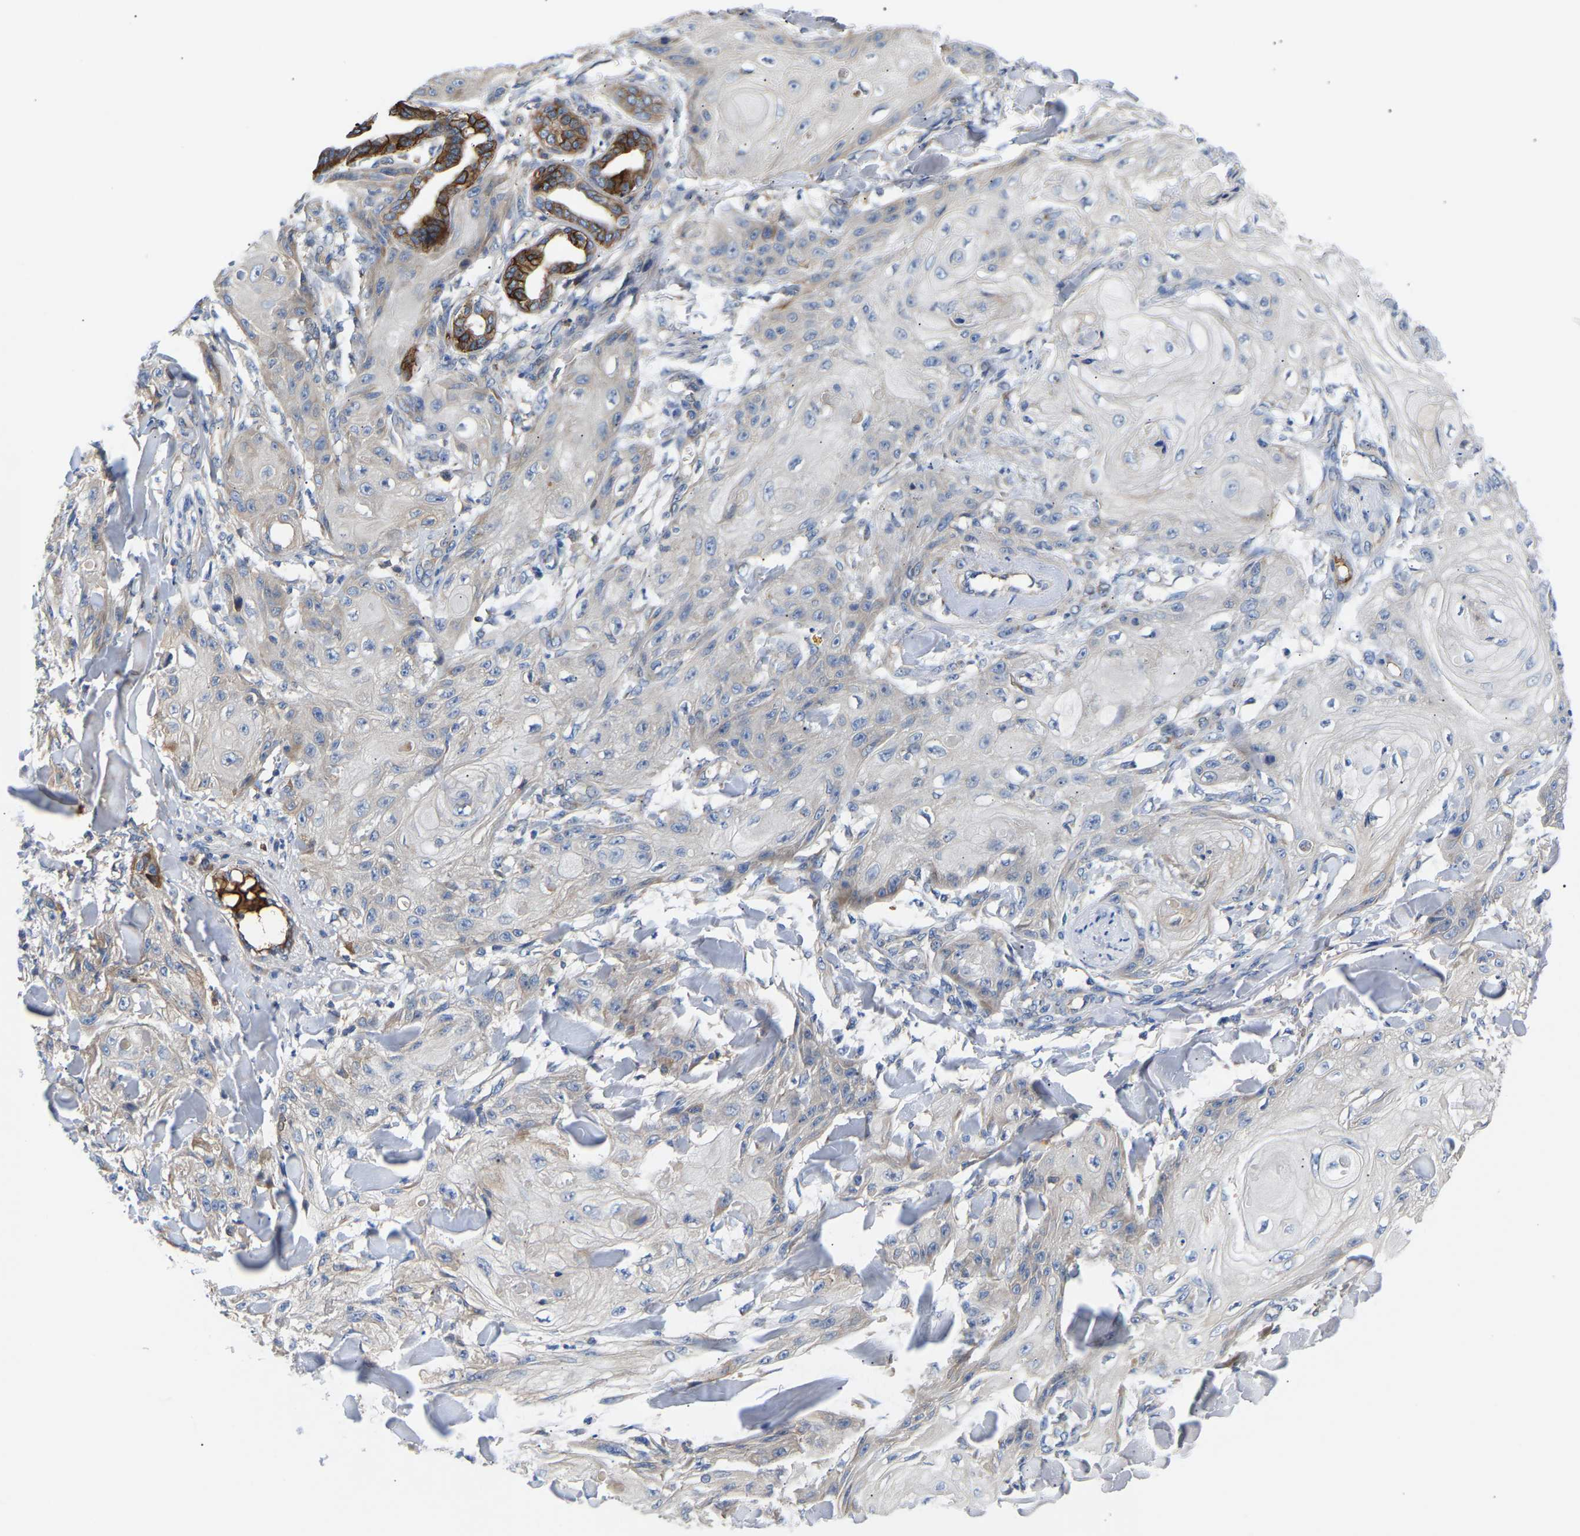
{"staining": {"intensity": "negative", "quantity": "none", "location": "none"}, "tissue": "skin cancer", "cell_type": "Tumor cells", "image_type": "cancer", "snomed": [{"axis": "morphology", "description": "Squamous cell carcinoma, NOS"}, {"axis": "topography", "description": "Skin"}], "caption": "The histopathology image reveals no staining of tumor cells in skin cancer.", "gene": "AIMP2", "patient": {"sex": "male", "age": 74}}